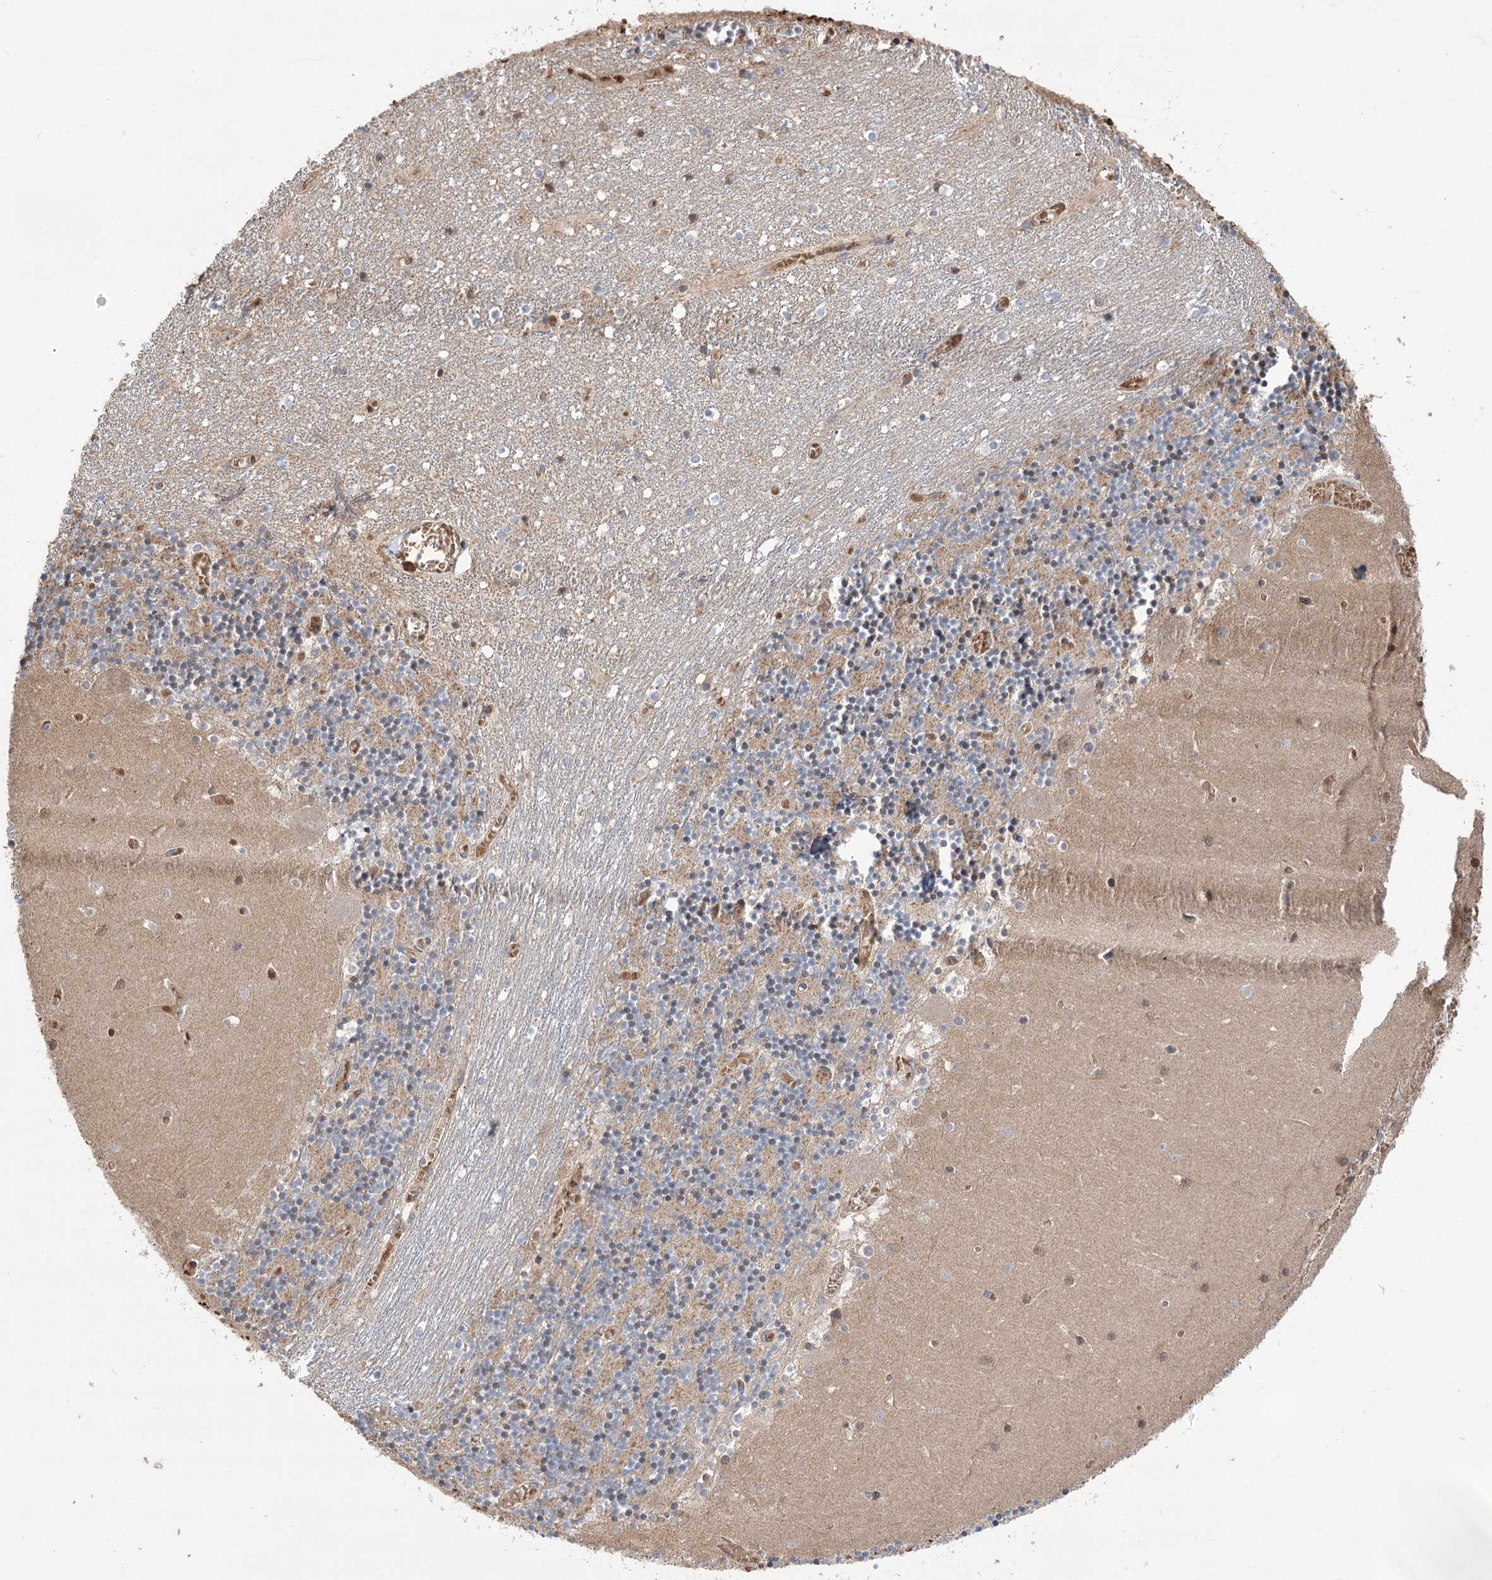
{"staining": {"intensity": "moderate", "quantity": "25%-75%", "location": "cytoplasmic/membranous"}, "tissue": "cerebellum", "cell_type": "Cells in granular layer", "image_type": "normal", "snomed": [{"axis": "morphology", "description": "Normal tissue, NOS"}, {"axis": "topography", "description": "Cerebellum"}], "caption": "Immunohistochemistry image of normal cerebellum stained for a protein (brown), which reveals medium levels of moderate cytoplasmic/membranous expression in approximately 25%-75% of cells in granular layer.", "gene": "TRUB1", "patient": {"sex": "female", "age": 28}}